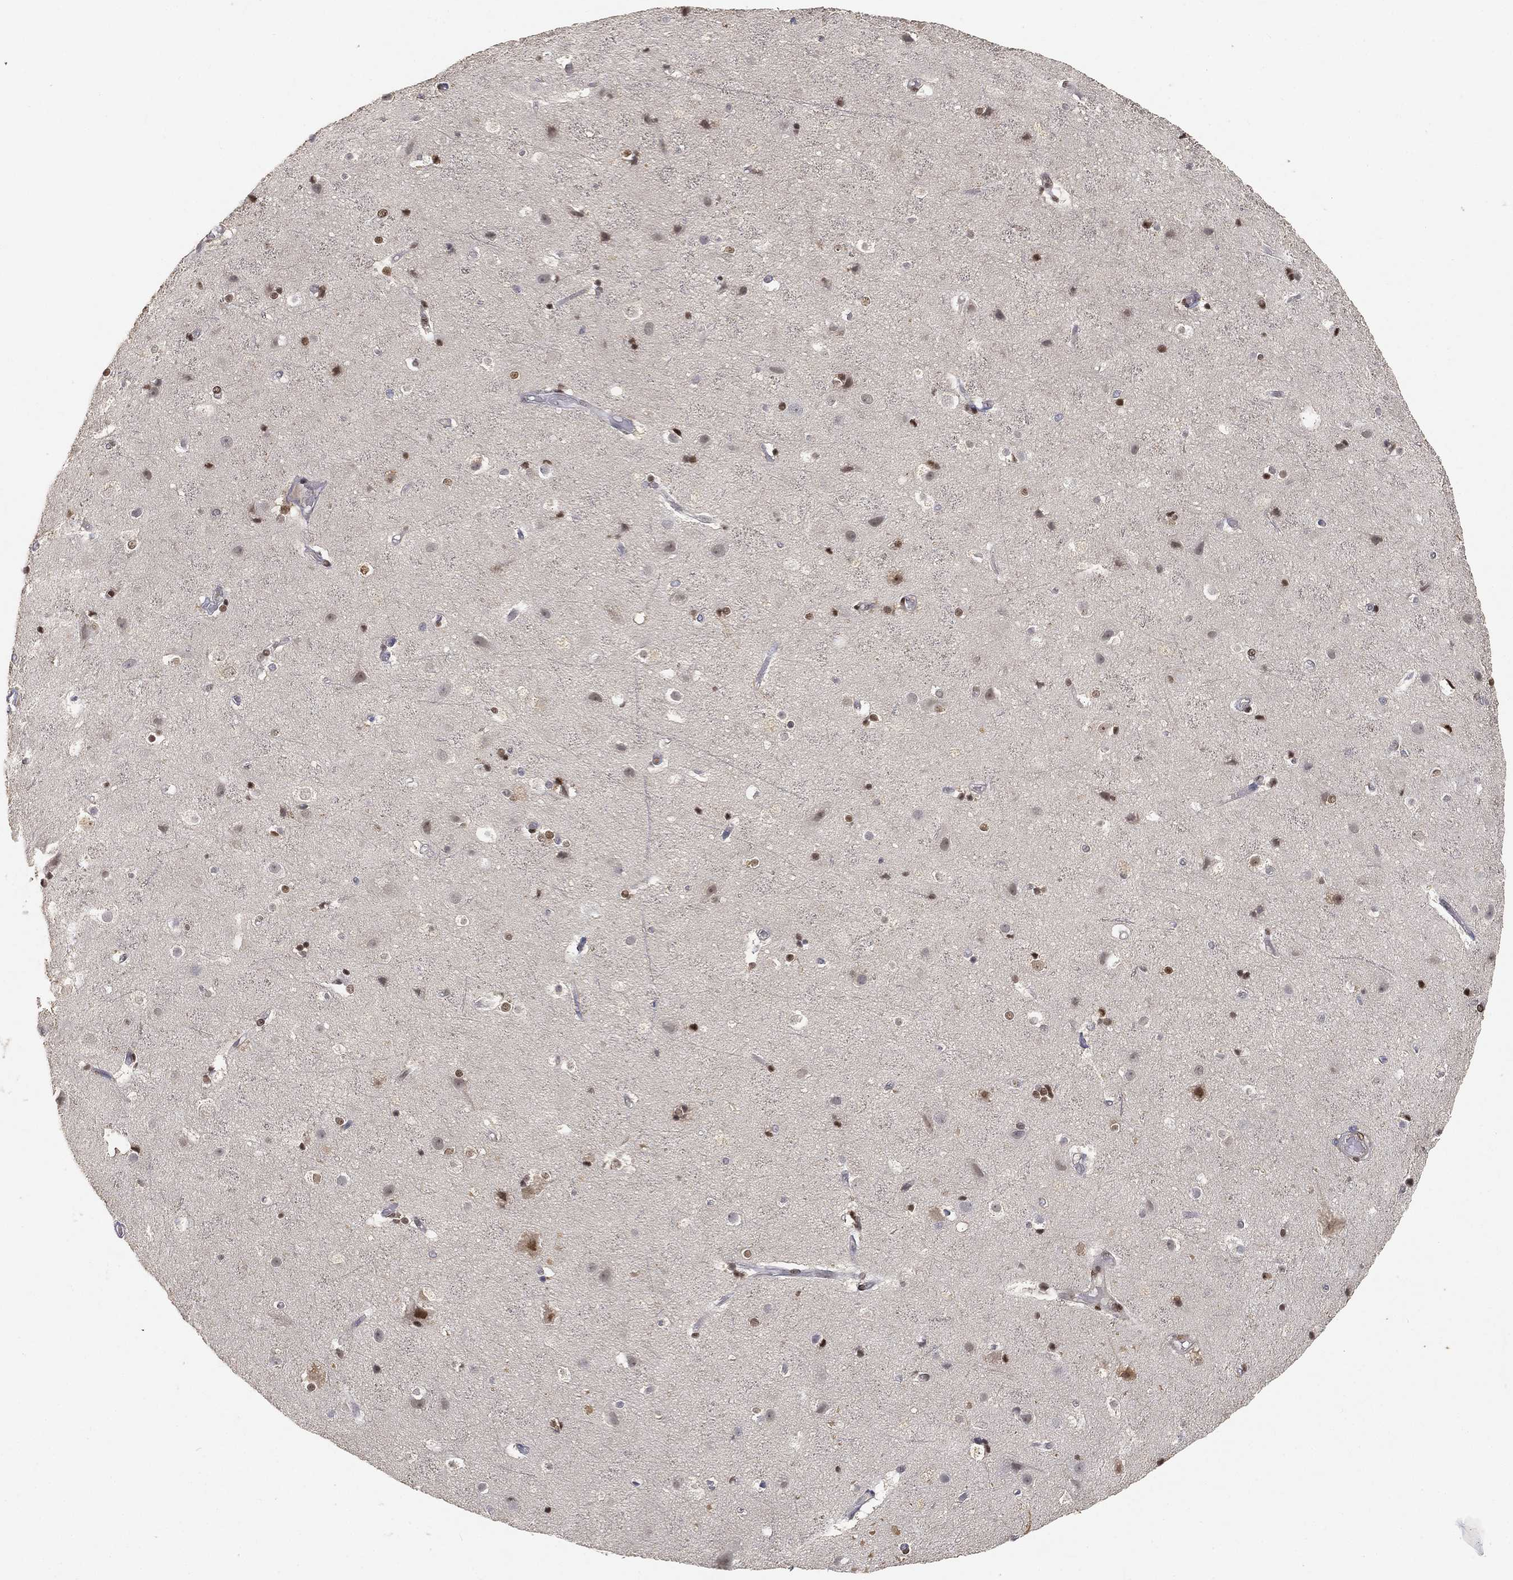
{"staining": {"intensity": "negative", "quantity": "none", "location": "none"}, "tissue": "cerebral cortex", "cell_type": "Endothelial cells", "image_type": "normal", "snomed": [{"axis": "morphology", "description": "Normal tissue, NOS"}, {"axis": "topography", "description": "Cerebral cortex"}], "caption": "Immunohistochemistry photomicrograph of normal cerebral cortex stained for a protein (brown), which displays no positivity in endothelial cells.", "gene": "CRTC3", "patient": {"sex": "female", "age": 52}}